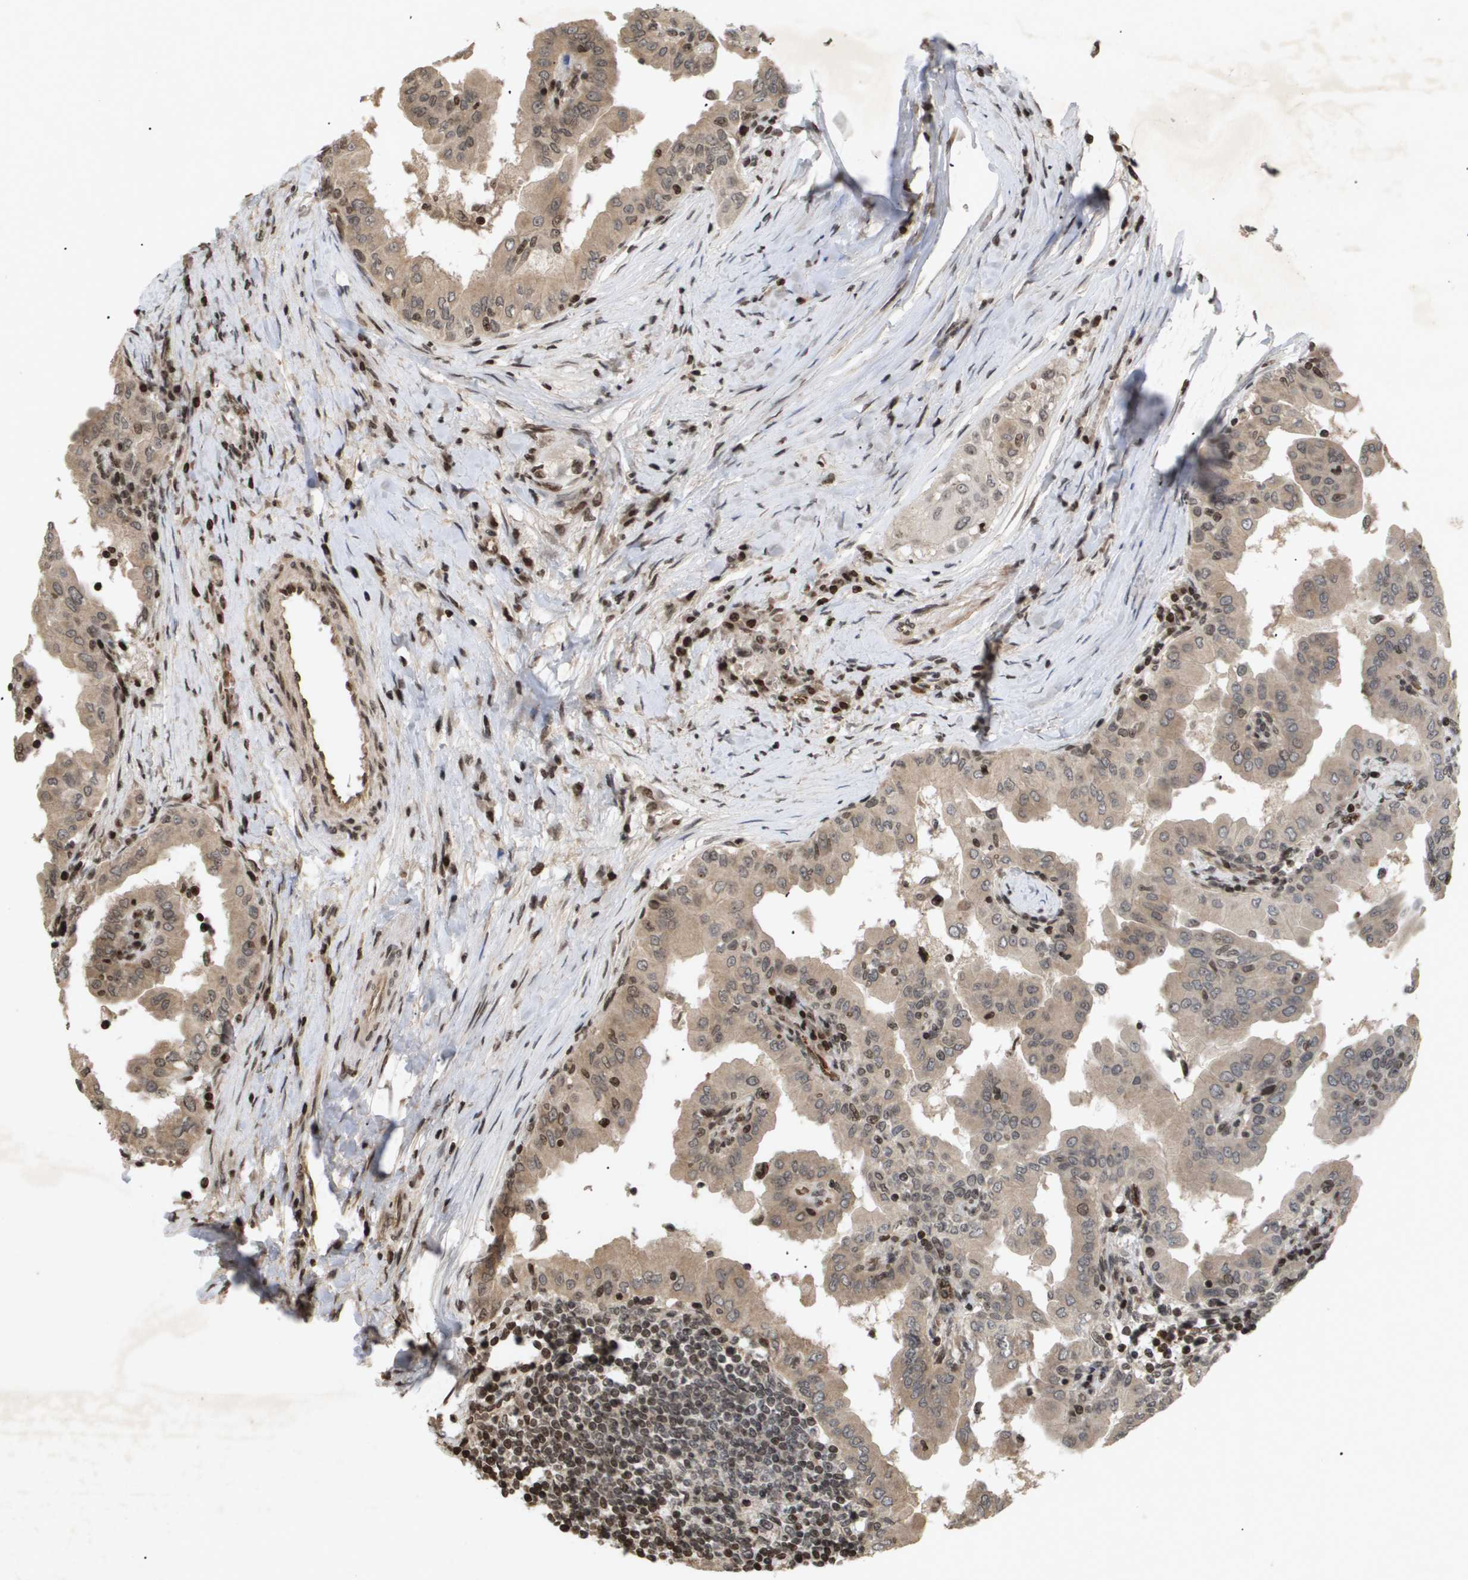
{"staining": {"intensity": "moderate", "quantity": ">75%", "location": "cytoplasmic/membranous"}, "tissue": "thyroid cancer", "cell_type": "Tumor cells", "image_type": "cancer", "snomed": [{"axis": "morphology", "description": "Papillary adenocarcinoma, NOS"}, {"axis": "topography", "description": "Thyroid gland"}], "caption": "Immunohistochemistry staining of papillary adenocarcinoma (thyroid), which demonstrates medium levels of moderate cytoplasmic/membranous staining in approximately >75% of tumor cells indicating moderate cytoplasmic/membranous protein expression. The staining was performed using DAB (3,3'-diaminobenzidine) (brown) for protein detection and nuclei were counterstained in hematoxylin (blue).", "gene": "HSPA6", "patient": {"sex": "male", "age": 33}}